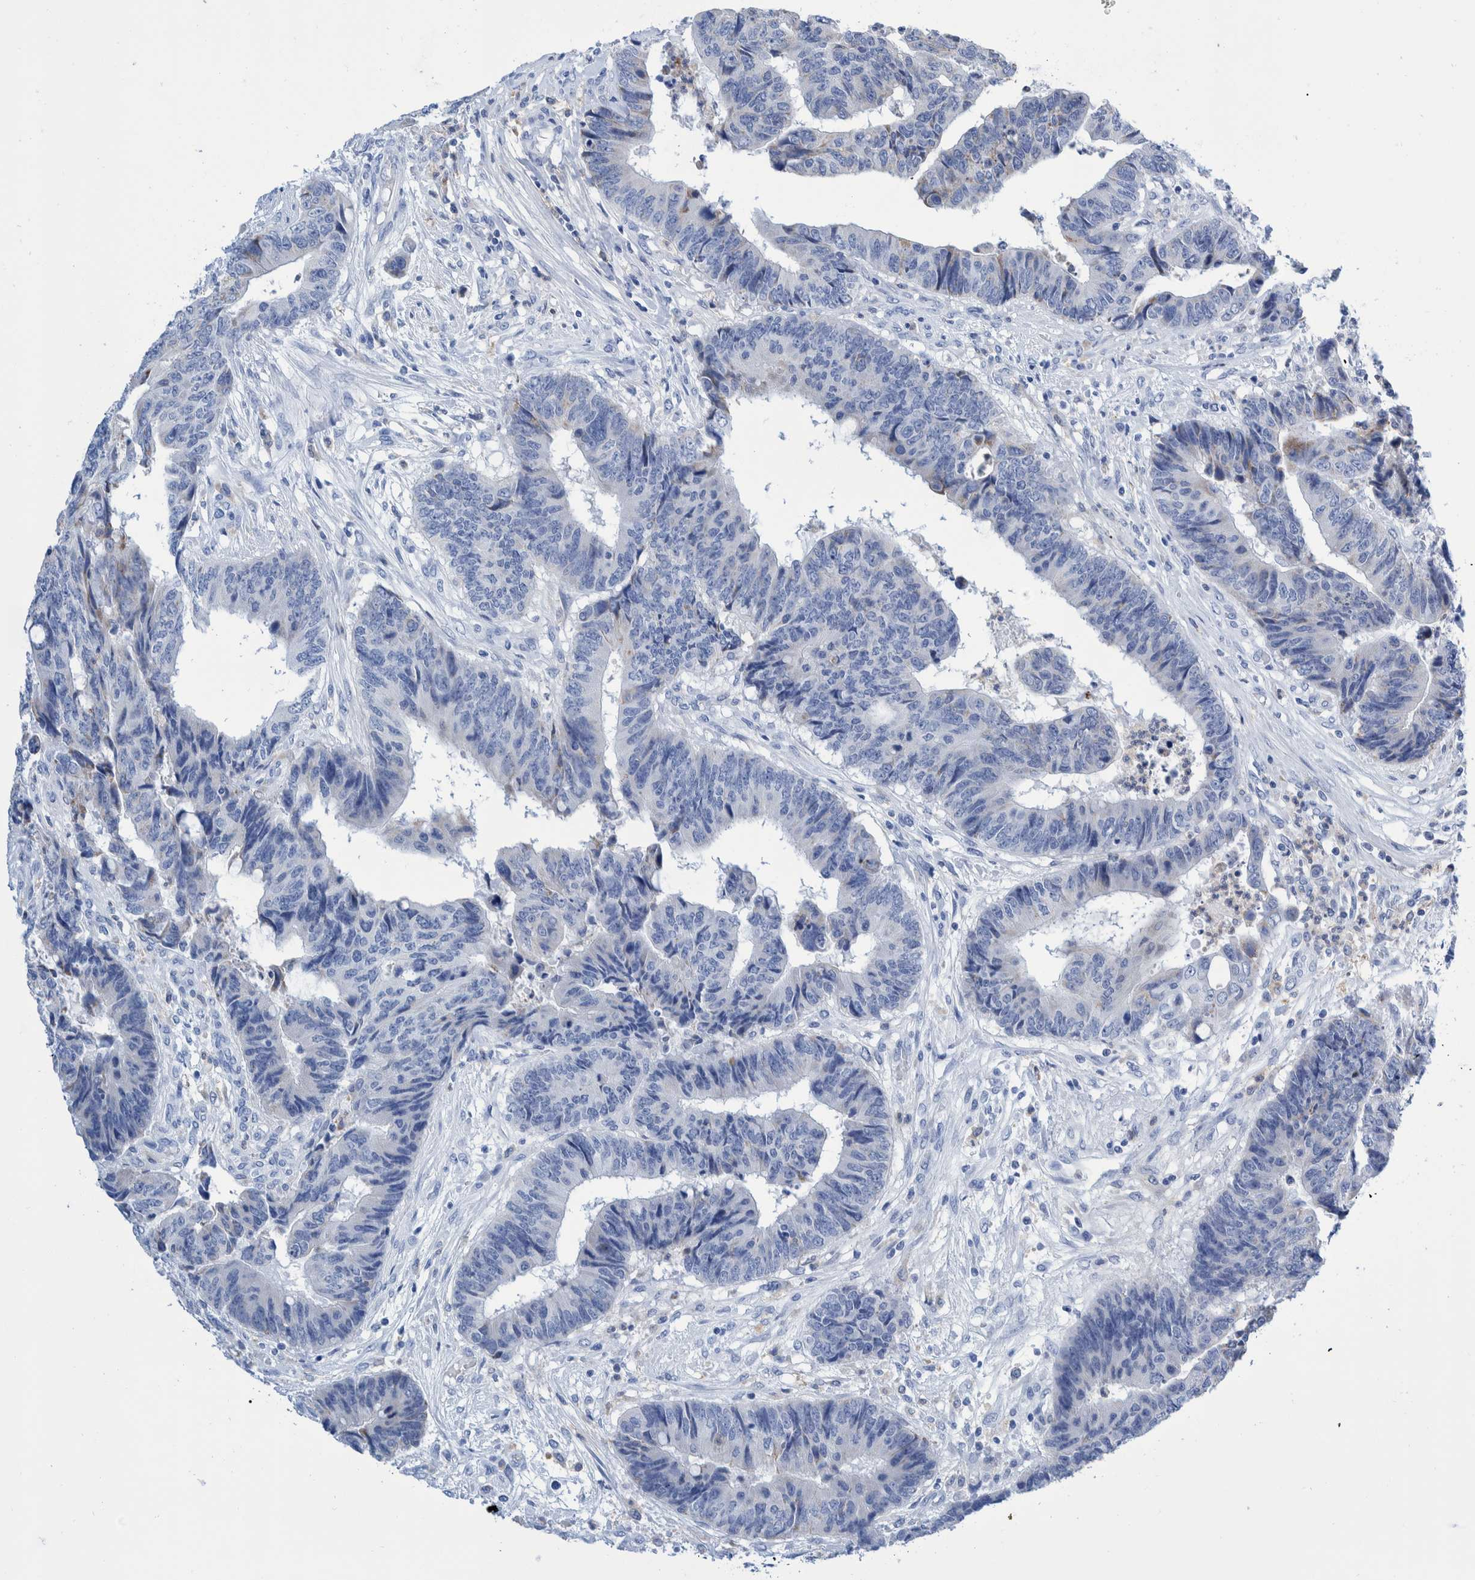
{"staining": {"intensity": "negative", "quantity": "none", "location": "none"}, "tissue": "colorectal cancer", "cell_type": "Tumor cells", "image_type": "cancer", "snomed": [{"axis": "morphology", "description": "Adenocarcinoma, NOS"}, {"axis": "topography", "description": "Rectum"}], "caption": "Tumor cells are negative for protein expression in human colorectal cancer. (DAB IHC visualized using brightfield microscopy, high magnification).", "gene": "KRT14", "patient": {"sex": "male", "age": 84}}